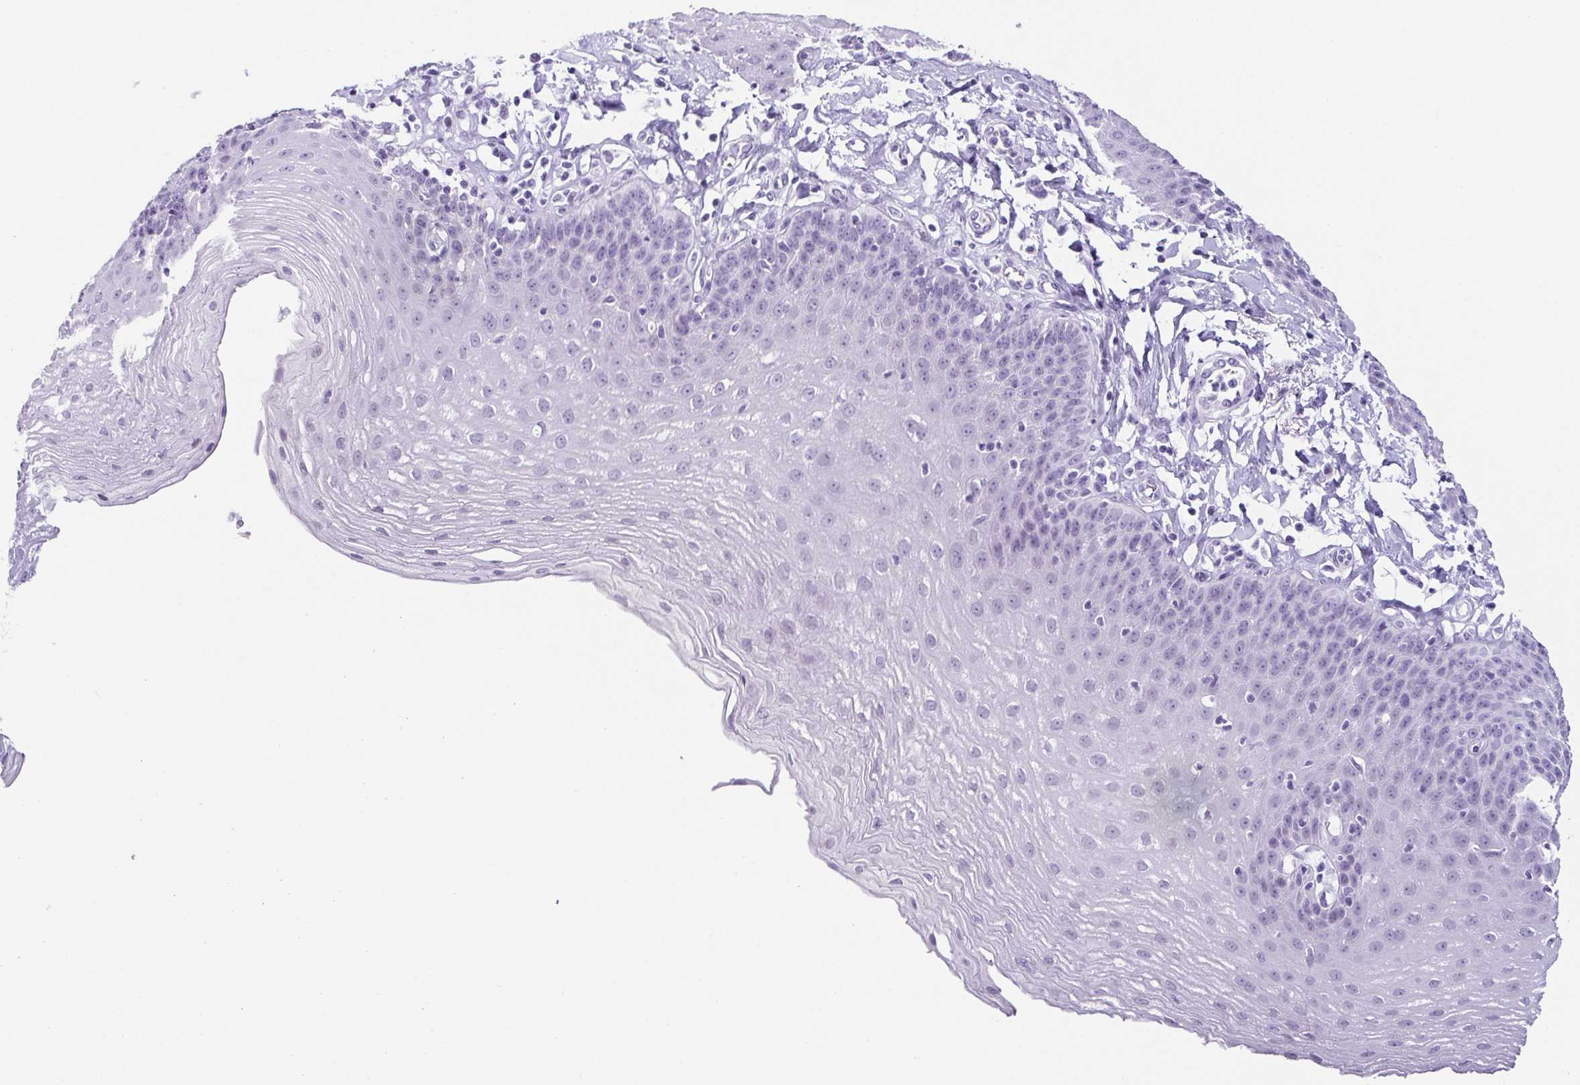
{"staining": {"intensity": "negative", "quantity": "none", "location": "none"}, "tissue": "esophagus", "cell_type": "Squamous epithelial cells", "image_type": "normal", "snomed": [{"axis": "morphology", "description": "Normal tissue, NOS"}, {"axis": "topography", "description": "Esophagus"}], "caption": "IHC micrograph of benign esophagus: esophagus stained with DAB (3,3'-diaminobenzidine) reveals no significant protein staining in squamous epithelial cells.", "gene": "ESX1", "patient": {"sex": "female", "age": 81}}